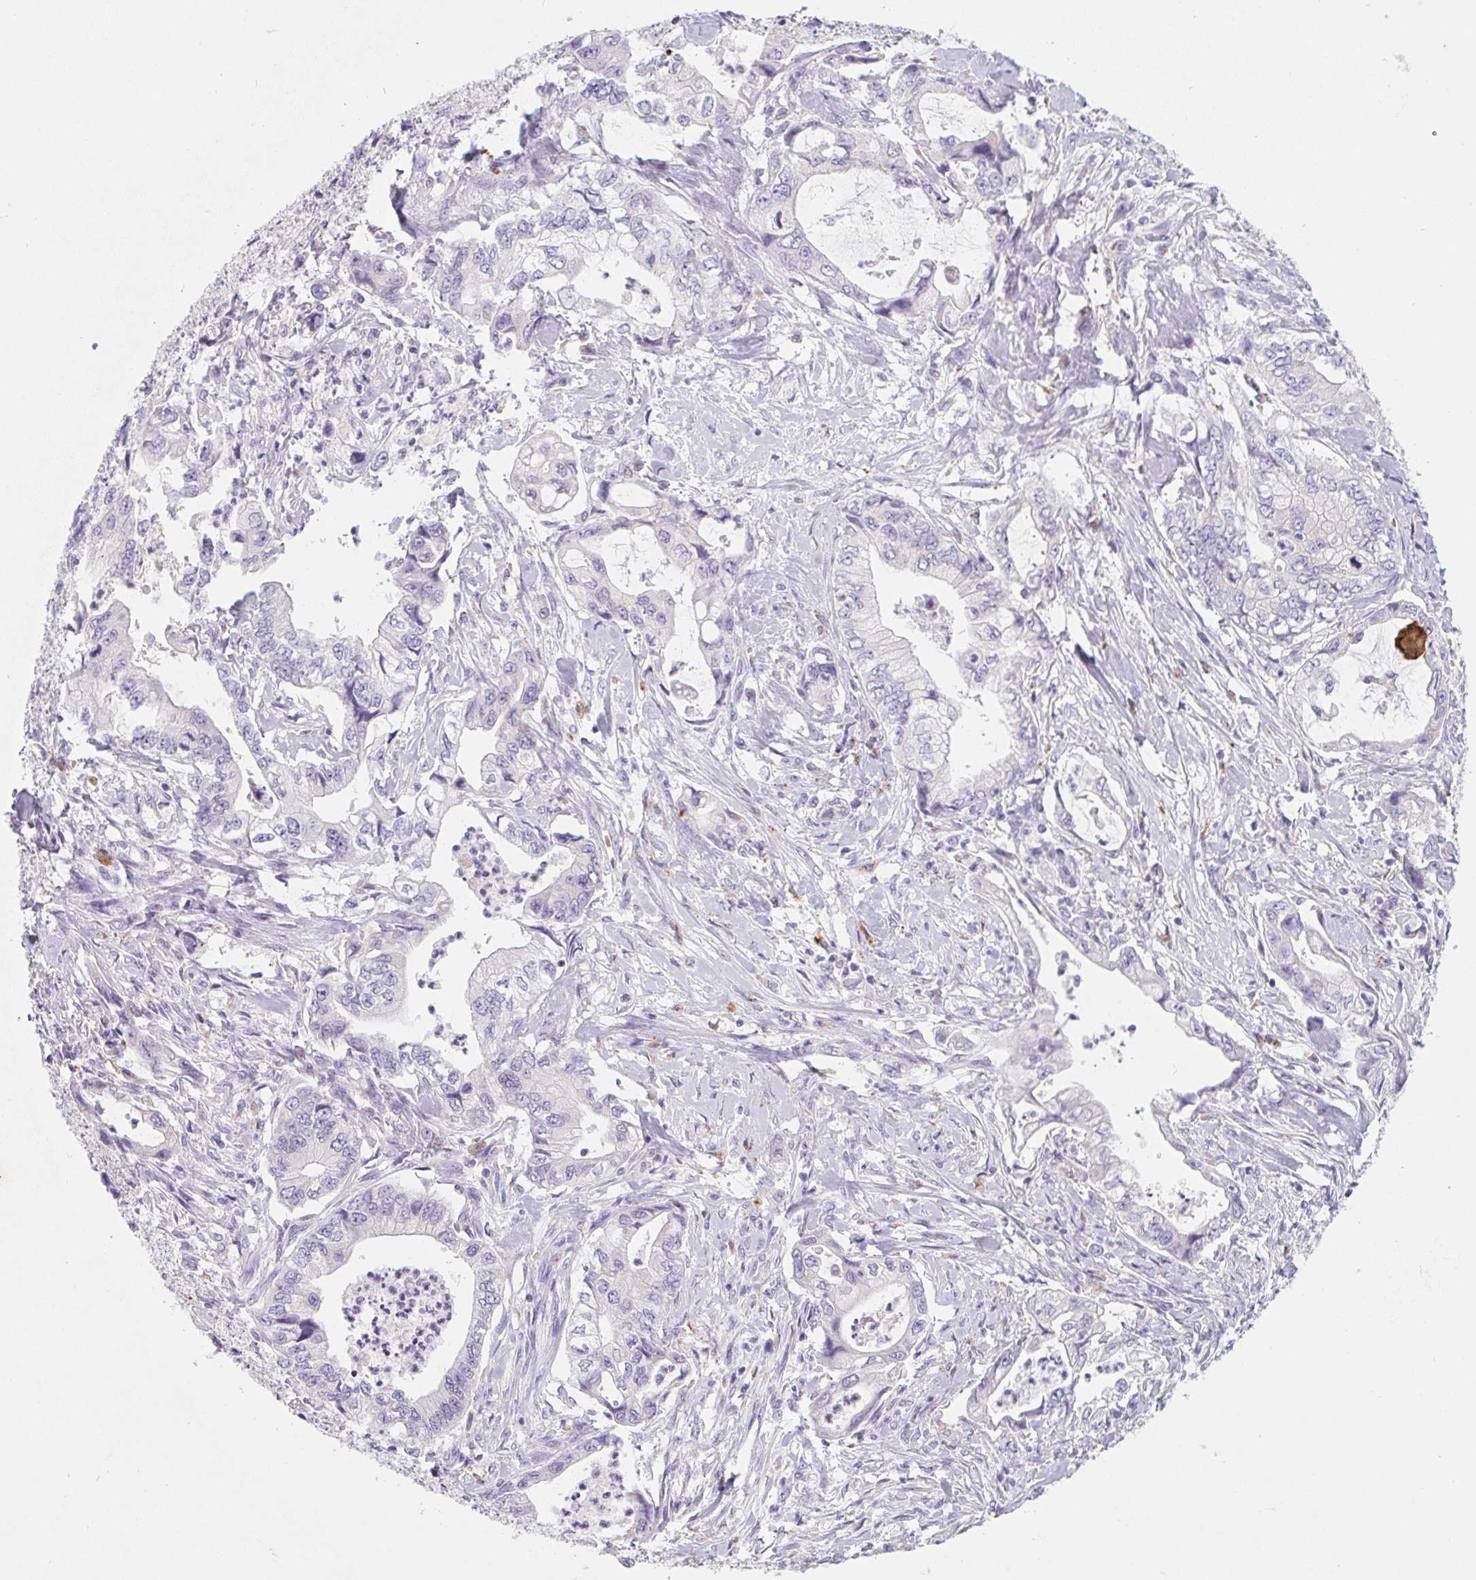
{"staining": {"intensity": "negative", "quantity": "none", "location": "none"}, "tissue": "stomach cancer", "cell_type": "Tumor cells", "image_type": "cancer", "snomed": [{"axis": "morphology", "description": "Adenocarcinoma, NOS"}, {"axis": "topography", "description": "Pancreas"}, {"axis": "topography", "description": "Stomach, upper"}], "caption": "Human stomach cancer stained for a protein using immunohistochemistry displays no expression in tumor cells.", "gene": "DCD", "patient": {"sex": "male", "age": 77}}